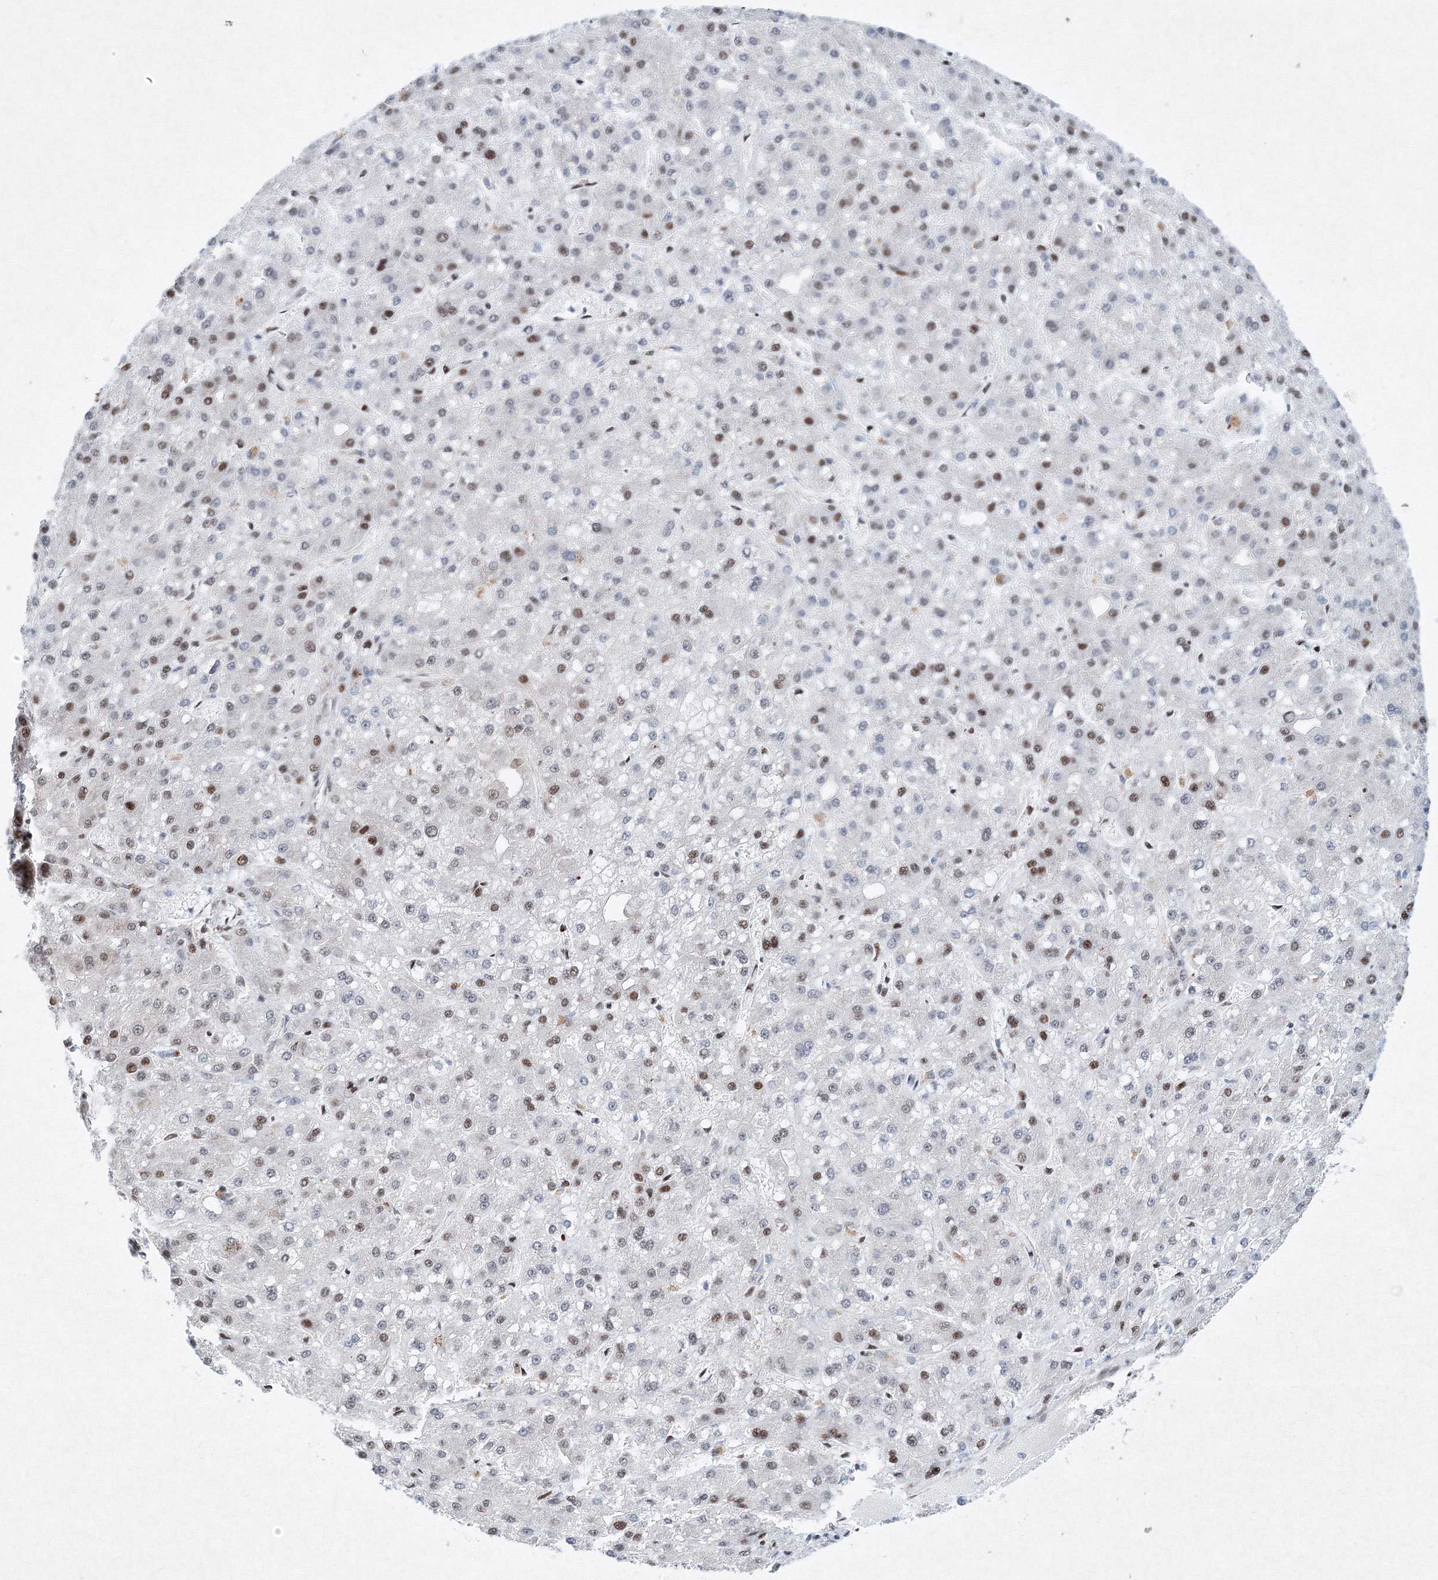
{"staining": {"intensity": "moderate", "quantity": "<25%", "location": "nuclear"}, "tissue": "liver cancer", "cell_type": "Tumor cells", "image_type": "cancer", "snomed": [{"axis": "morphology", "description": "Carcinoma, Hepatocellular, NOS"}, {"axis": "topography", "description": "Liver"}], "caption": "Tumor cells display moderate nuclear positivity in about <25% of cells in liver cancer (hepatocellular carcinoma). (Stains: DAB in brown, nuclei in blue, Microscopy: brightfield microscopy at high magnification).", "gene": "SNRPC", "patient": {"sex": "male", "age": 67}}